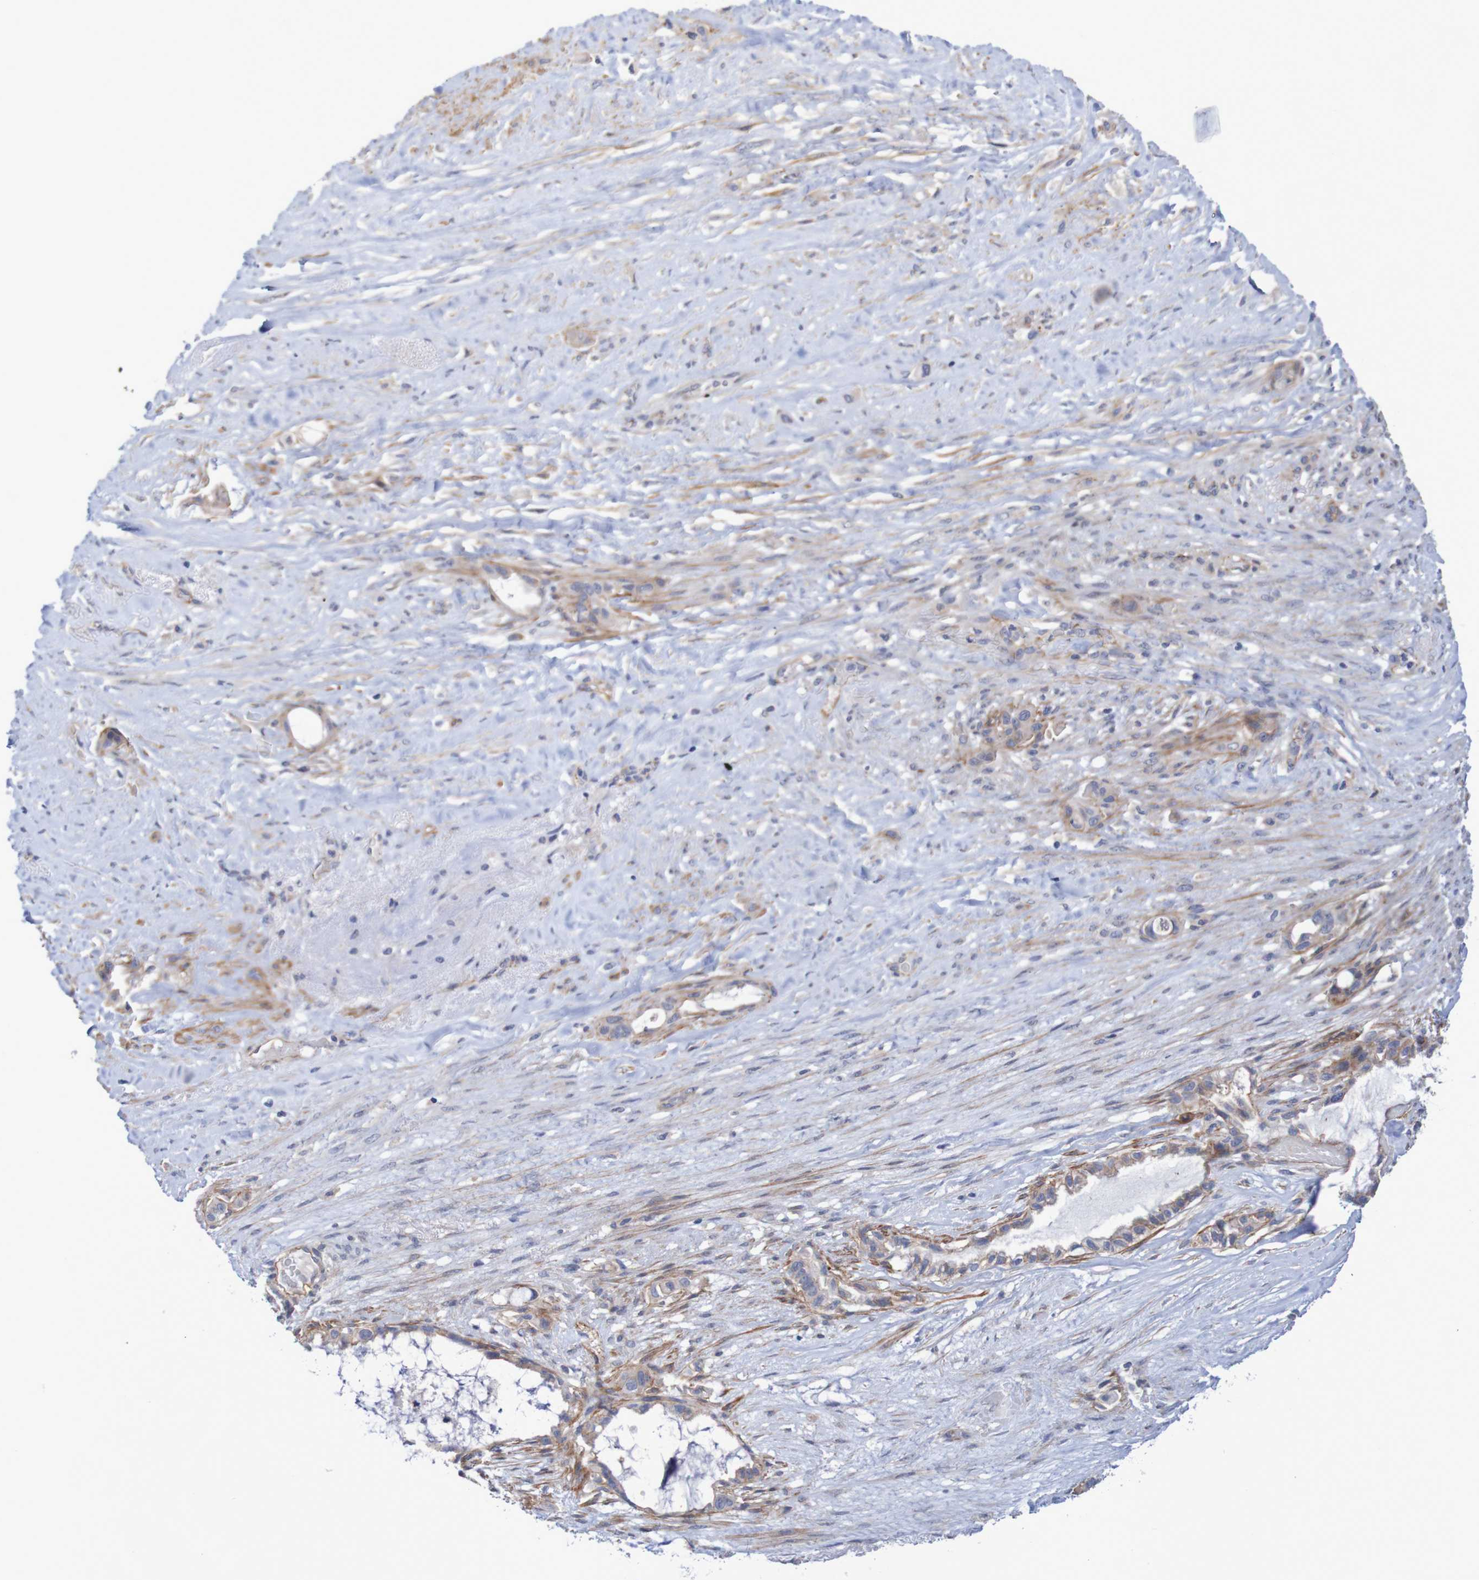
{"staining": {"intensity": "weak", "quantity": "25%-75%", "location": "cytoplasmic/membranous"}, "tissue": "liver cancer", "cell_type": "Tumor cells", "image_type": "cancer", "snomed": [{"axis": "morphology", "description": "Cholangiocarcinoma"}, {"axis": "topography", "description": "Liver"}], "caption": "Liver cancer (cholangiocarcinoma) stained with a brown dye displays weak cytoplasmic/membranous positive staining in approximately 25%-75% of tumor cells.", "gene": "NECTIN2", "patient": {"sex": "female", "age": 65}}